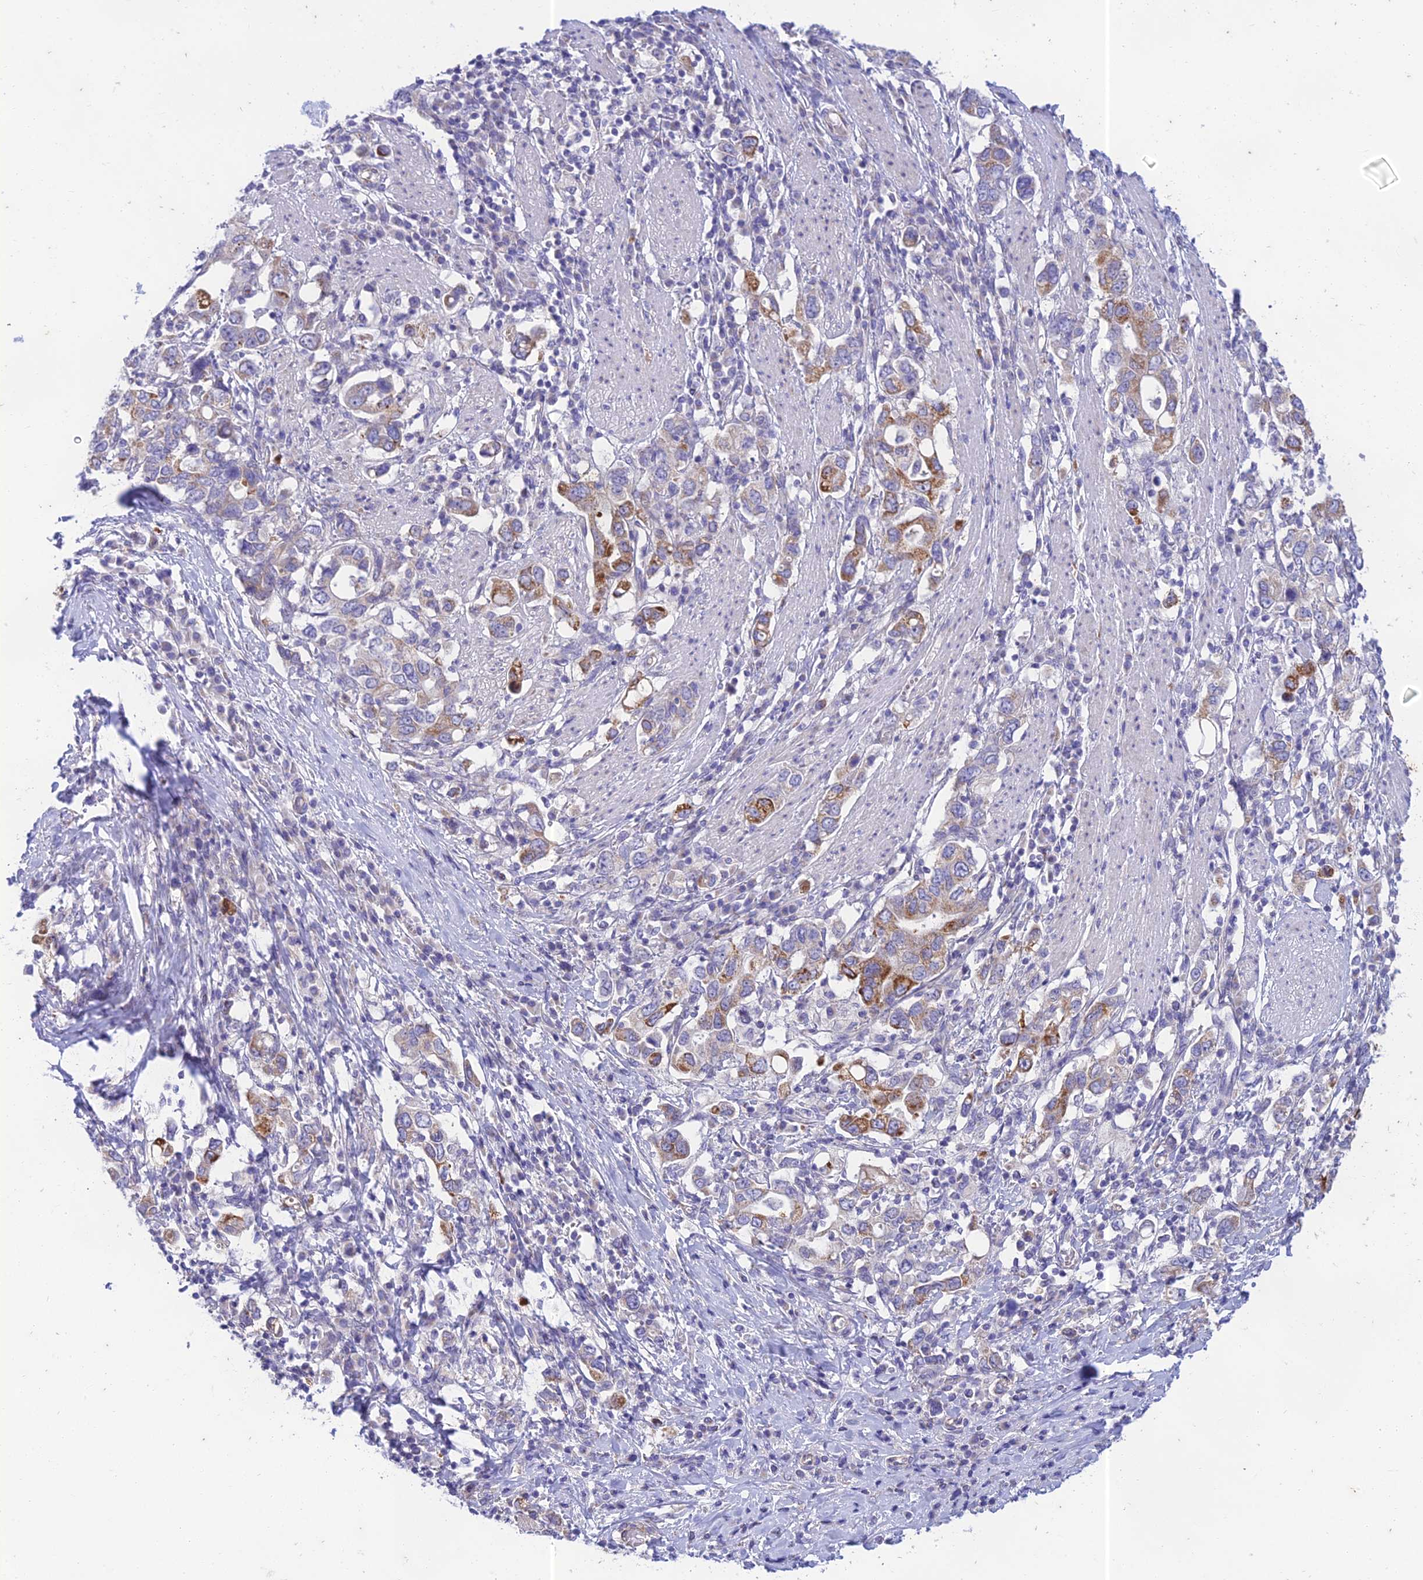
{"staining": {"intensity": "moderate", "quantity": "<25%", "location": "cytoplasmic/membranous"}, "tissue": "stomach cancer", "cell_type": "Tumor cells", "image_type": "cancer", "snomed": [{"axis": "morphology", "description": "Adenocarcinoma, NOS"}, {"axis": "topography", "description": "Stomach, upper"}, {"axis": "topography", "description": "Stomach"}], "caption": "Human adenocarcinoma (stomach) stained for a protein (brown) reveals moderate cytoplasmic/membranous positive positivity in approximately <25% of tumor cells.", "gene": "PTCD2", "patient": {"sex": "male", "age": 62}}